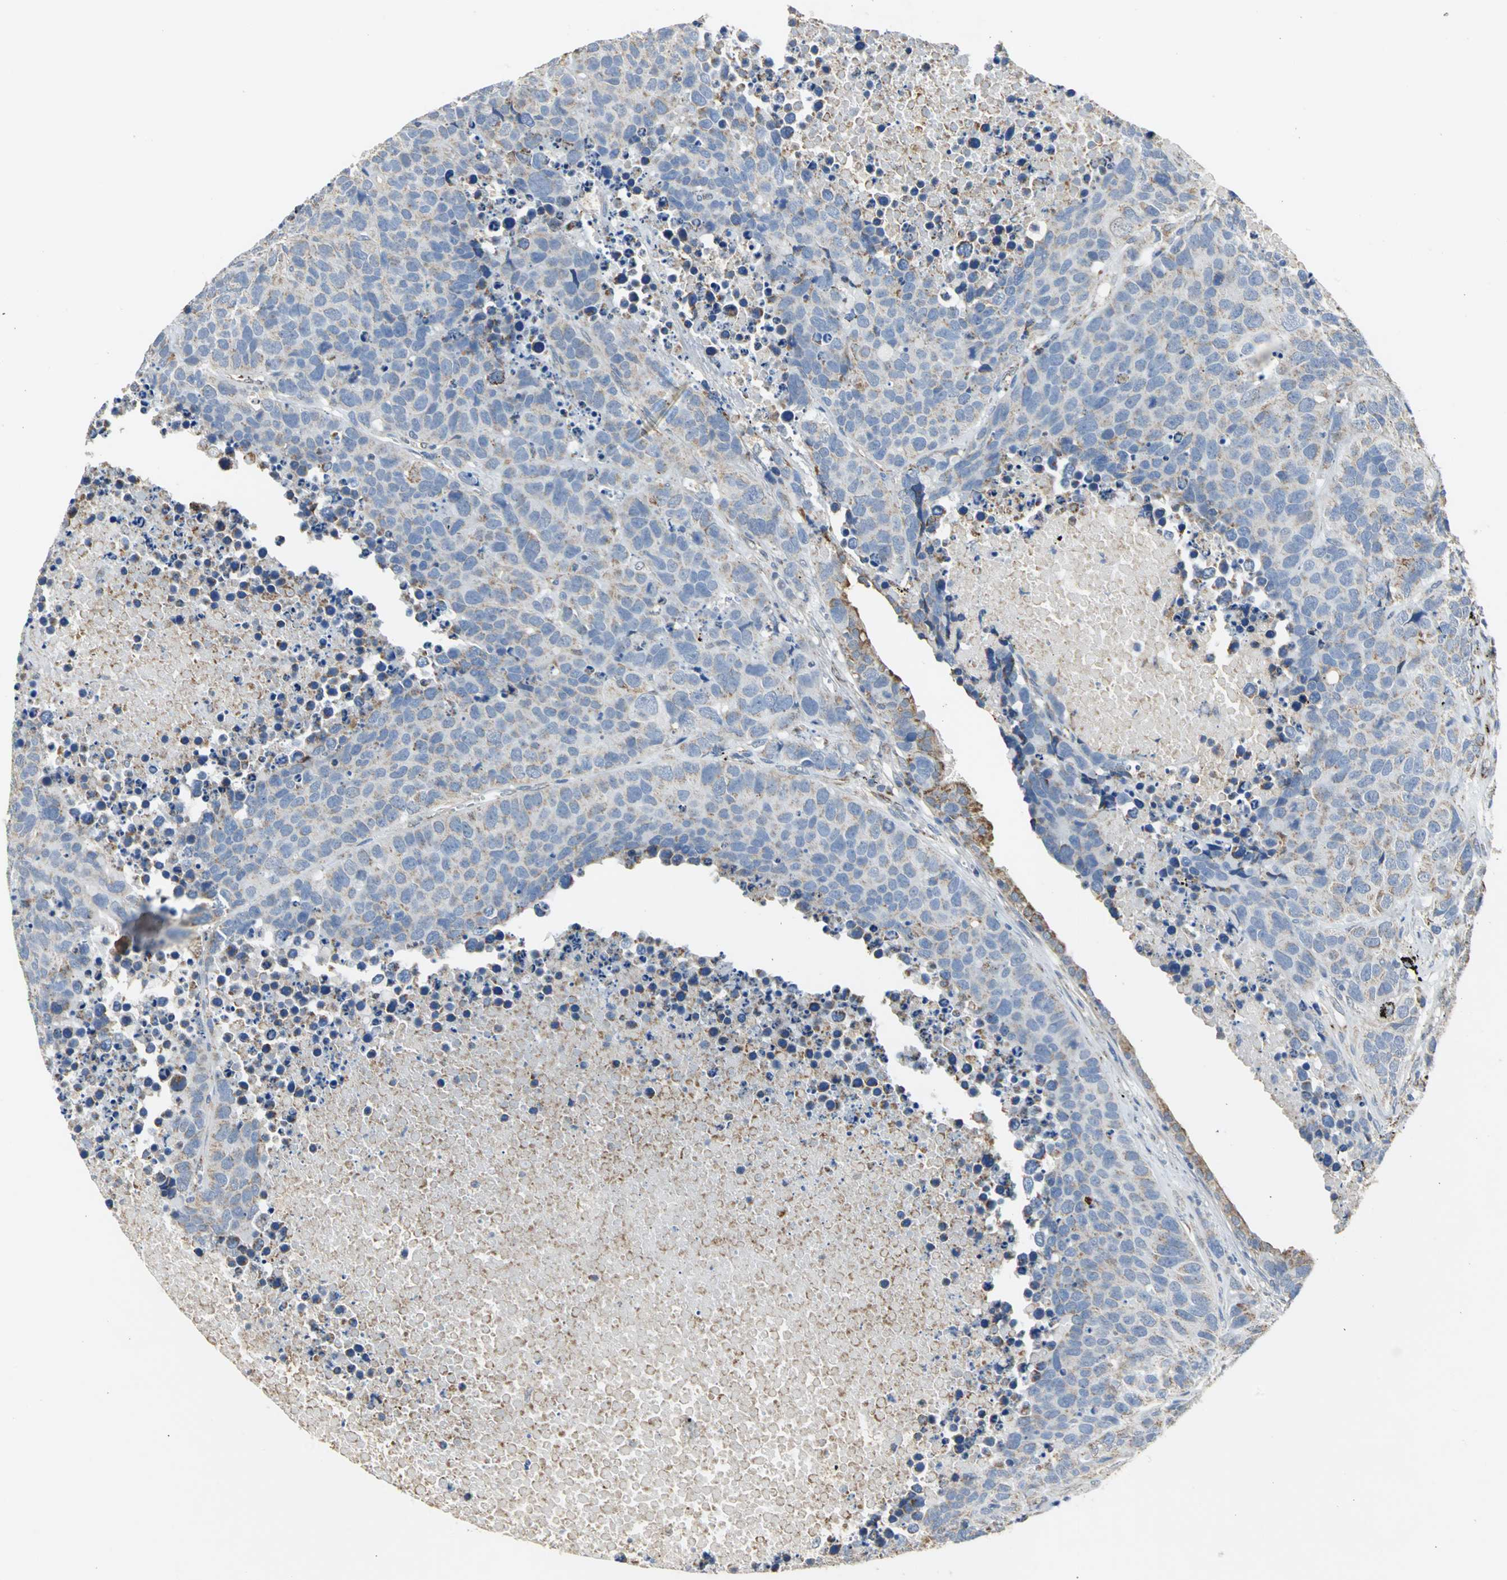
{"staining": {"intensity": "weak", "quantity": "25%-75%", "location": "cytoplasmic/membranous"}, "tissue": "carcinoid", "cell_type": "Tumor cells", "image_type": "cancer", "snomed": [{"axis": "morphology", "description": "Carcinoid, malignant, NOS"}, {"axis": "topography", "description": "Lung"}], "caption": "This is a photomicrograph of immunohistochemistry (IHC) staining of carcinoid, which shows weak staining in the cytoplasmic/membranous of tumor cells.", "gene": "NDUFB5", "patient": {"sex": "male", "age": 60}}